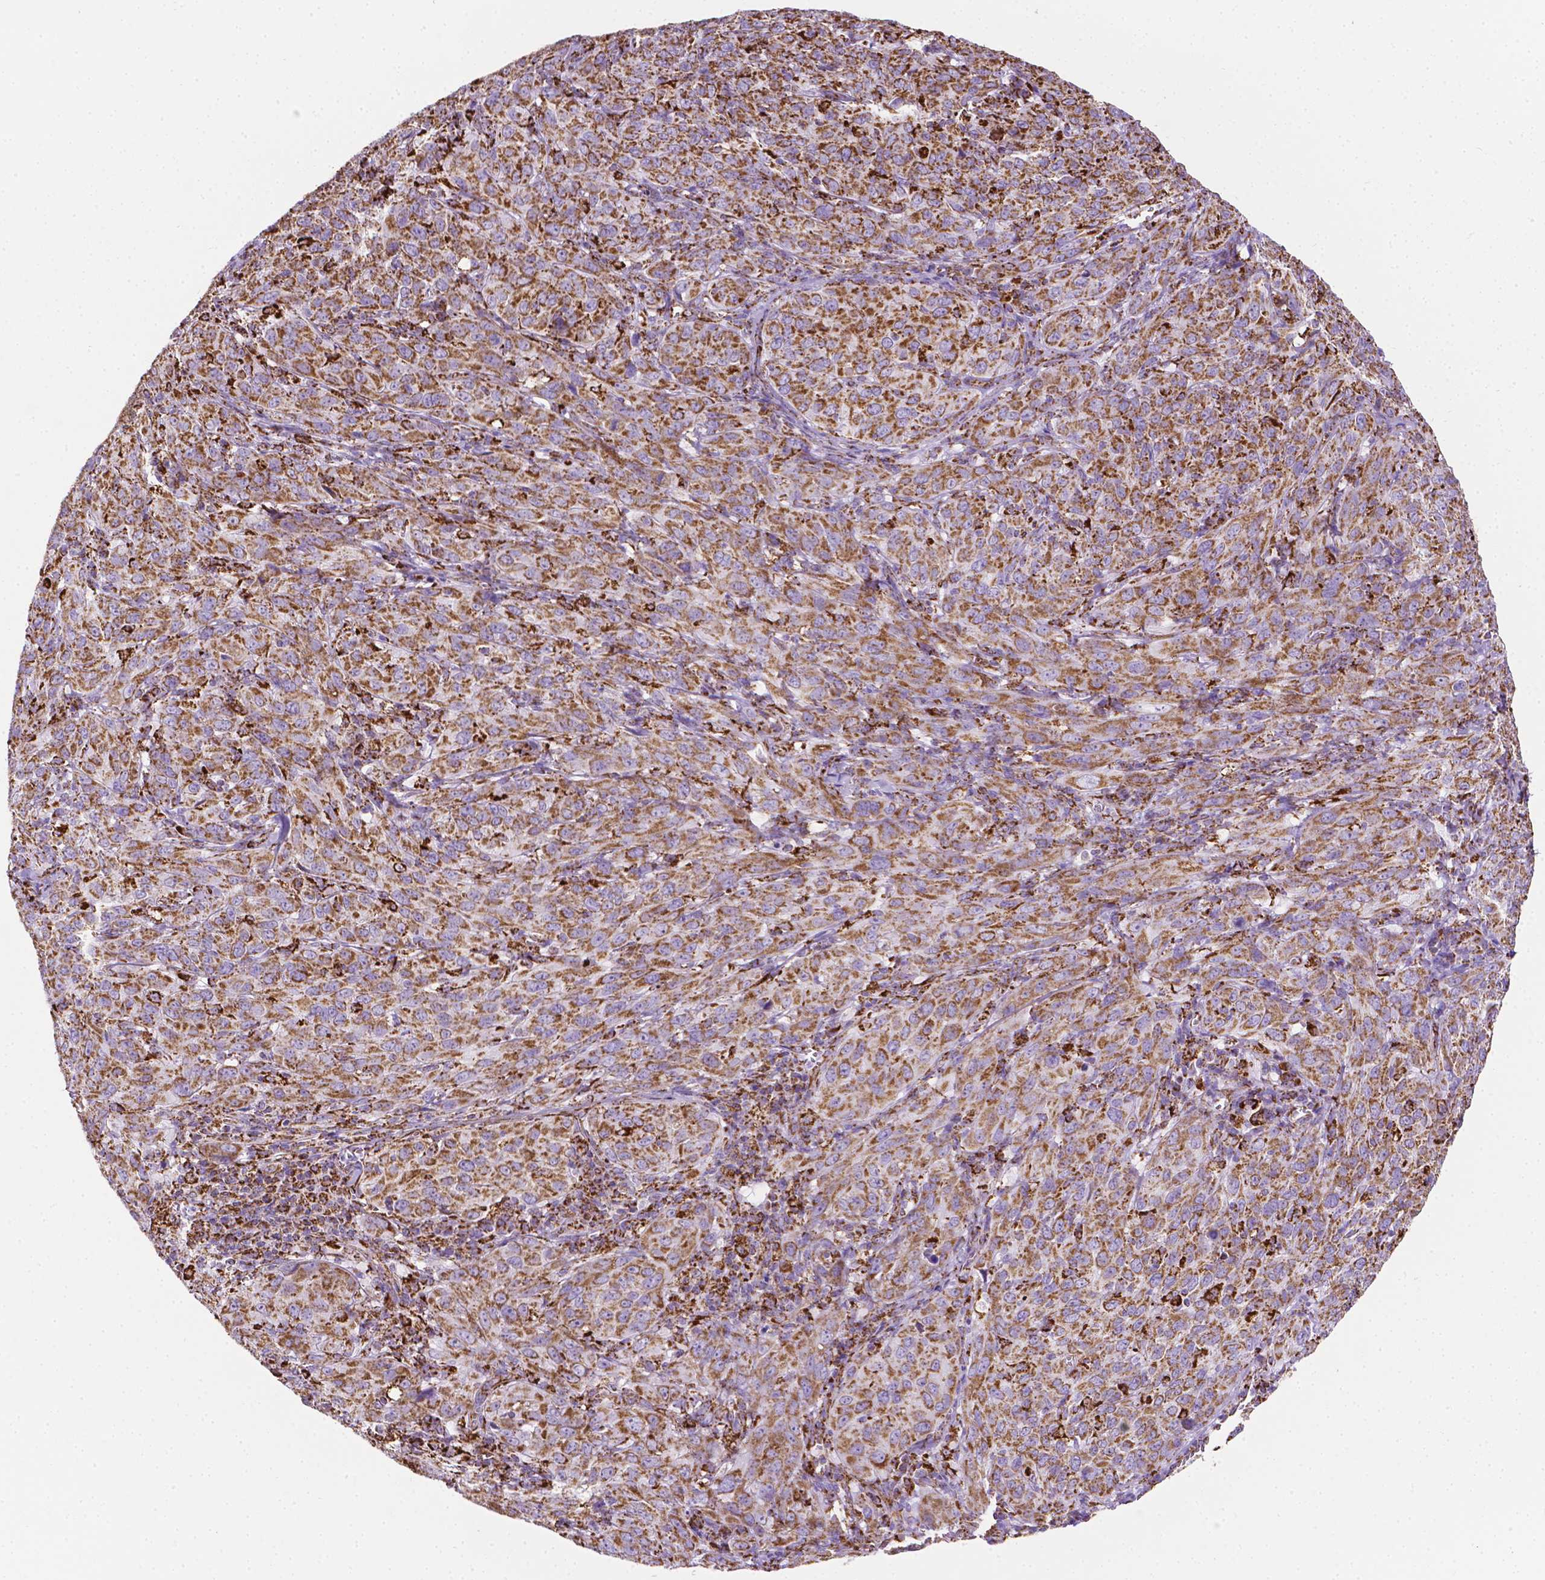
{"staining": {"intensity": "strong", "quantity": ">75%", "location": "cytoplasmic/membranous"}, "tissue": "cervical cancer", "cell_type": "Tumor cells", "image_type": "cancer", "snomed": [{"axis": "morphology", "description": "Normal tissue, NOS"}, {"axis": "morphology", "description": "Squamous cell carcinoma, NOS"}, {"axis": "topography", "description": "Cervix"}], "caption": "Tumor cells demonstrate high levels of strong cytoplasmic/membranous expression in about >75% of cells in human cervical squamous cell carcinoma.", "gene": "RMDN3", "patient": {"sex": "female", "age": 51}}